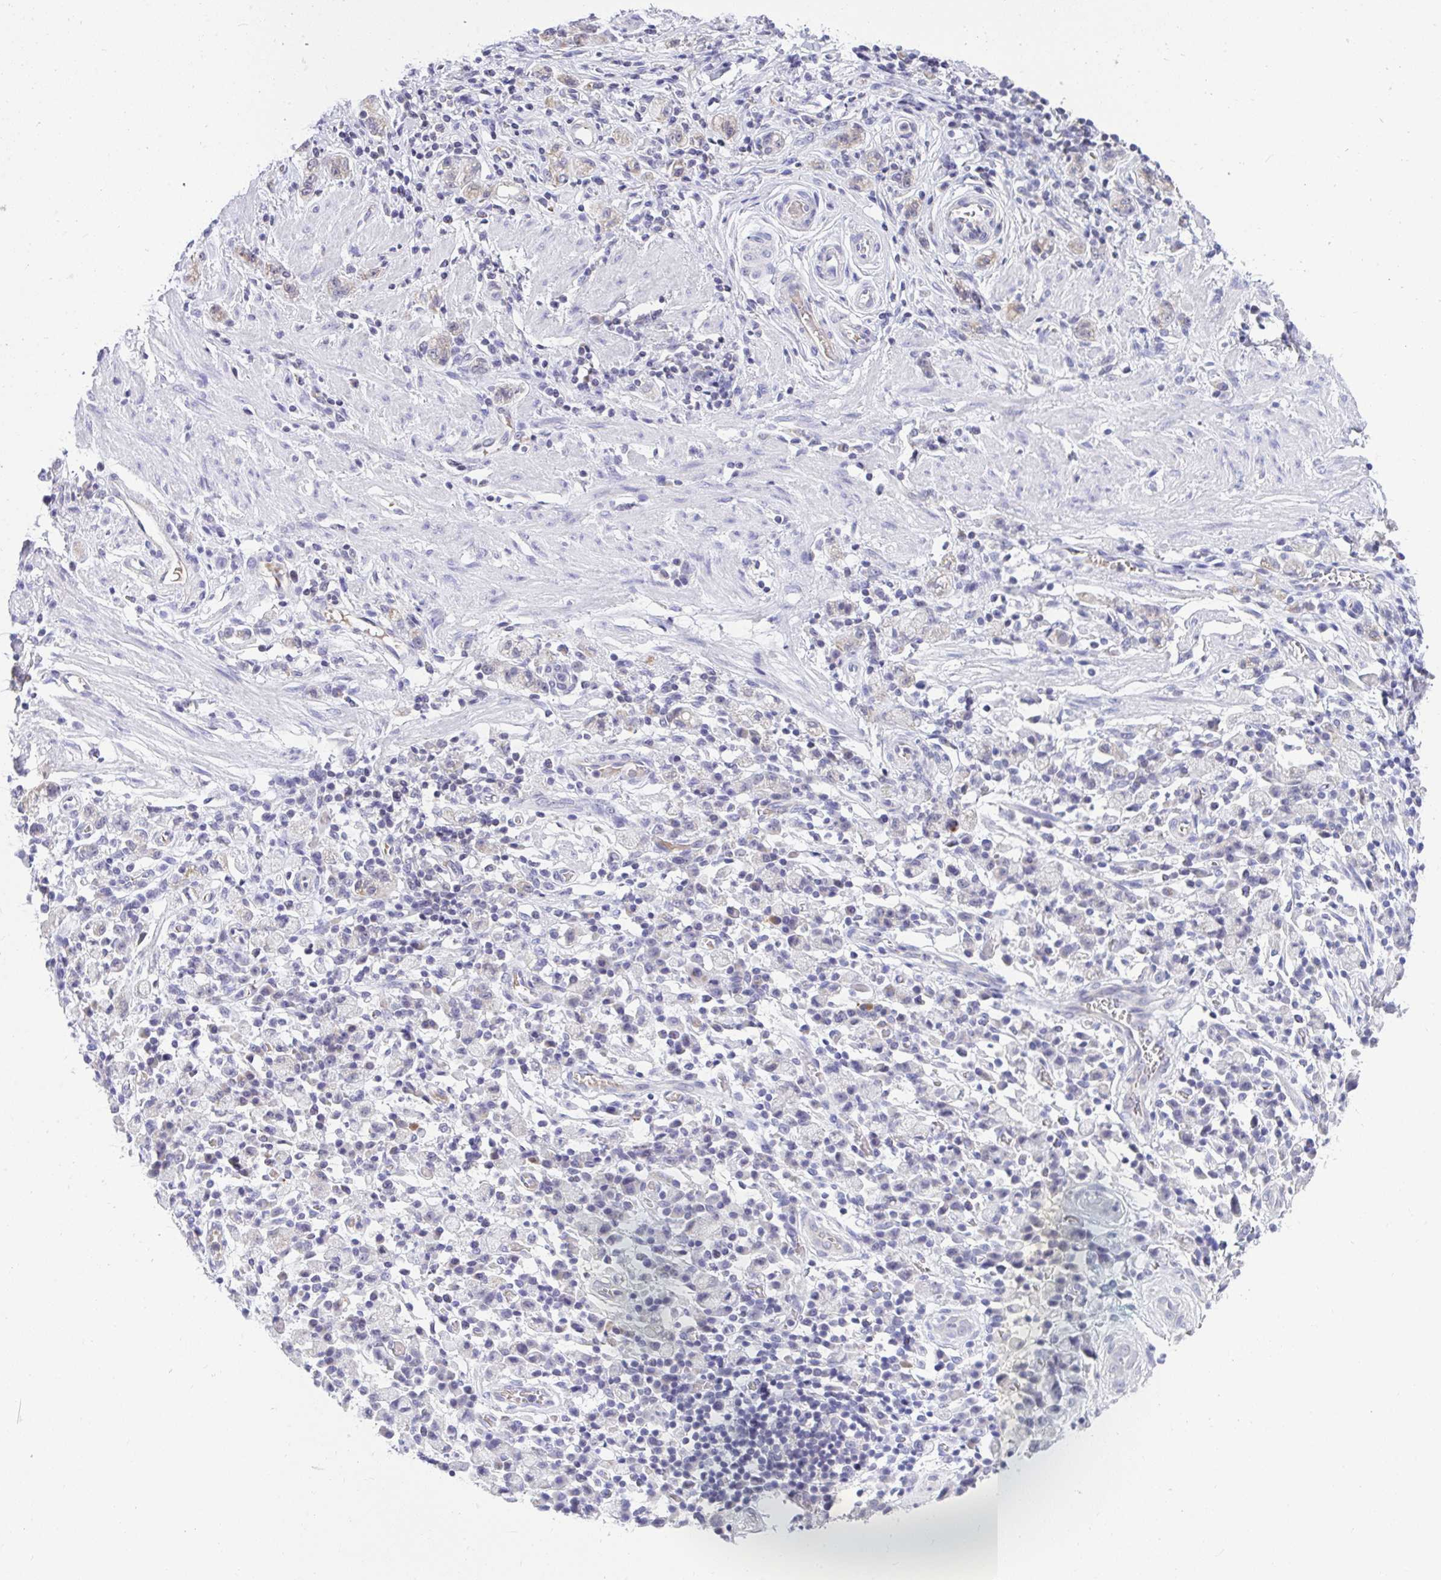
{"staining": {"intensity": "negative", "quantity": "none", "location": "none"}, "tissue": "stomach cancer", "cell_type": "Tumor cells", "image_type": "cancer", "snomed": [{"axis": "morphology", "description": "Adenocarcinoma, NOS"}, {"axis": "topography", "description": "Stomach"}], "caption": "The IHC photomicrograph has no significant expression in tumor cells of stomach cancer (adenocarcinoma) tissue.", "gene": "PPP1CA", "patient": {"sex": "male", "age": 77}}